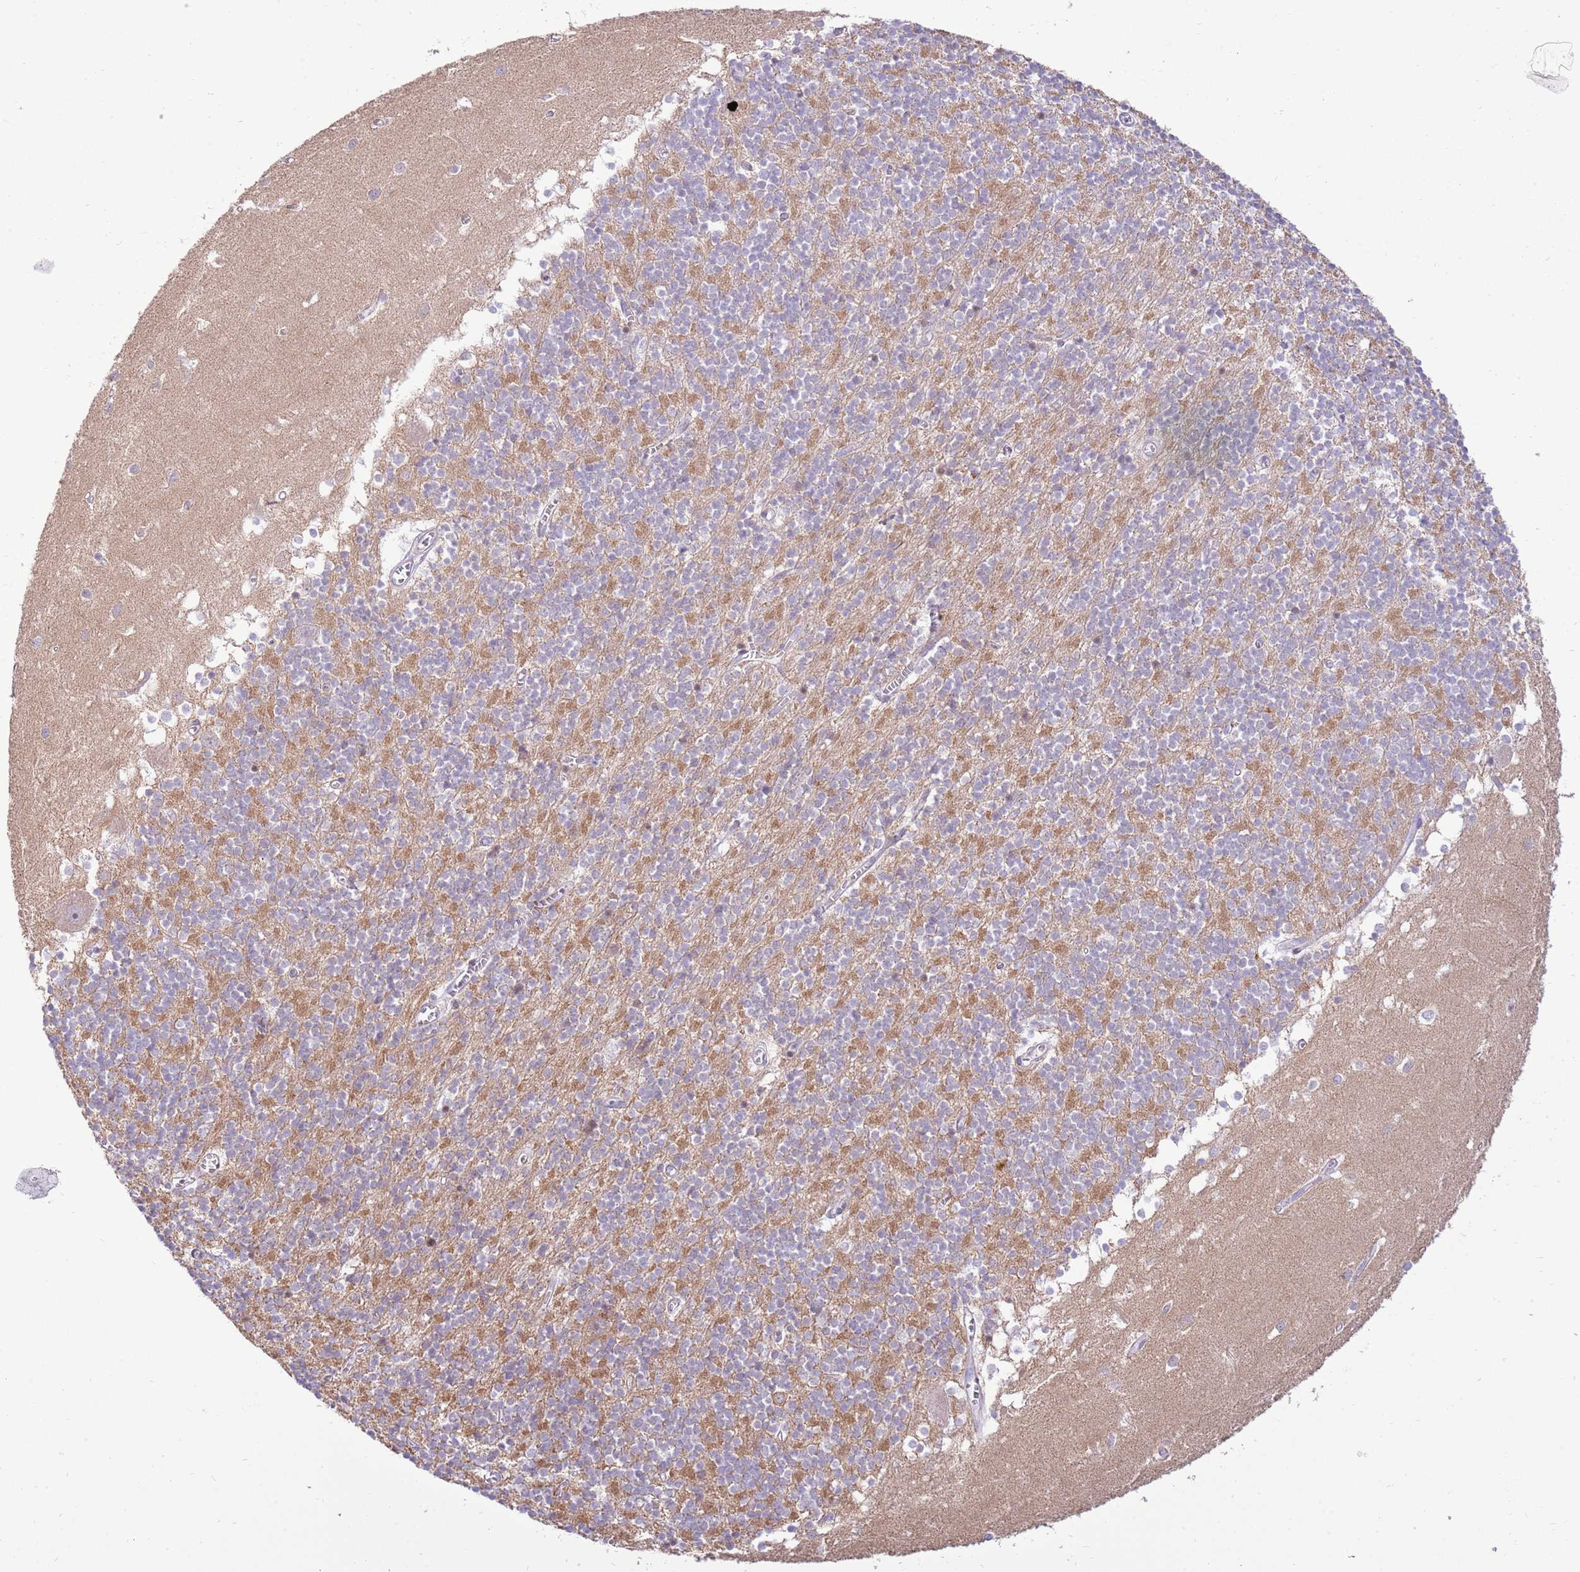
{"staining": {"intensity": "negative", "quantity": "none", "location": "none"}, "tissue": "cerebellum", "cell_type": "Cells in granular layer", "image_type": "normal", "snomed": [{"axis": "morphology", "description": "Normal tissue, NOS"}, {"axis": "topography", "description": "Cerebellum"}], "caption": "An image of cerebellum stained for a protein exhibits no brown staining in cells in granular layer. (Brightfield microscopy of DAB immunohistochemistry at high magnification).", "gene": "ZC4H2", "patient": {"sex": "male", "age": 54}}